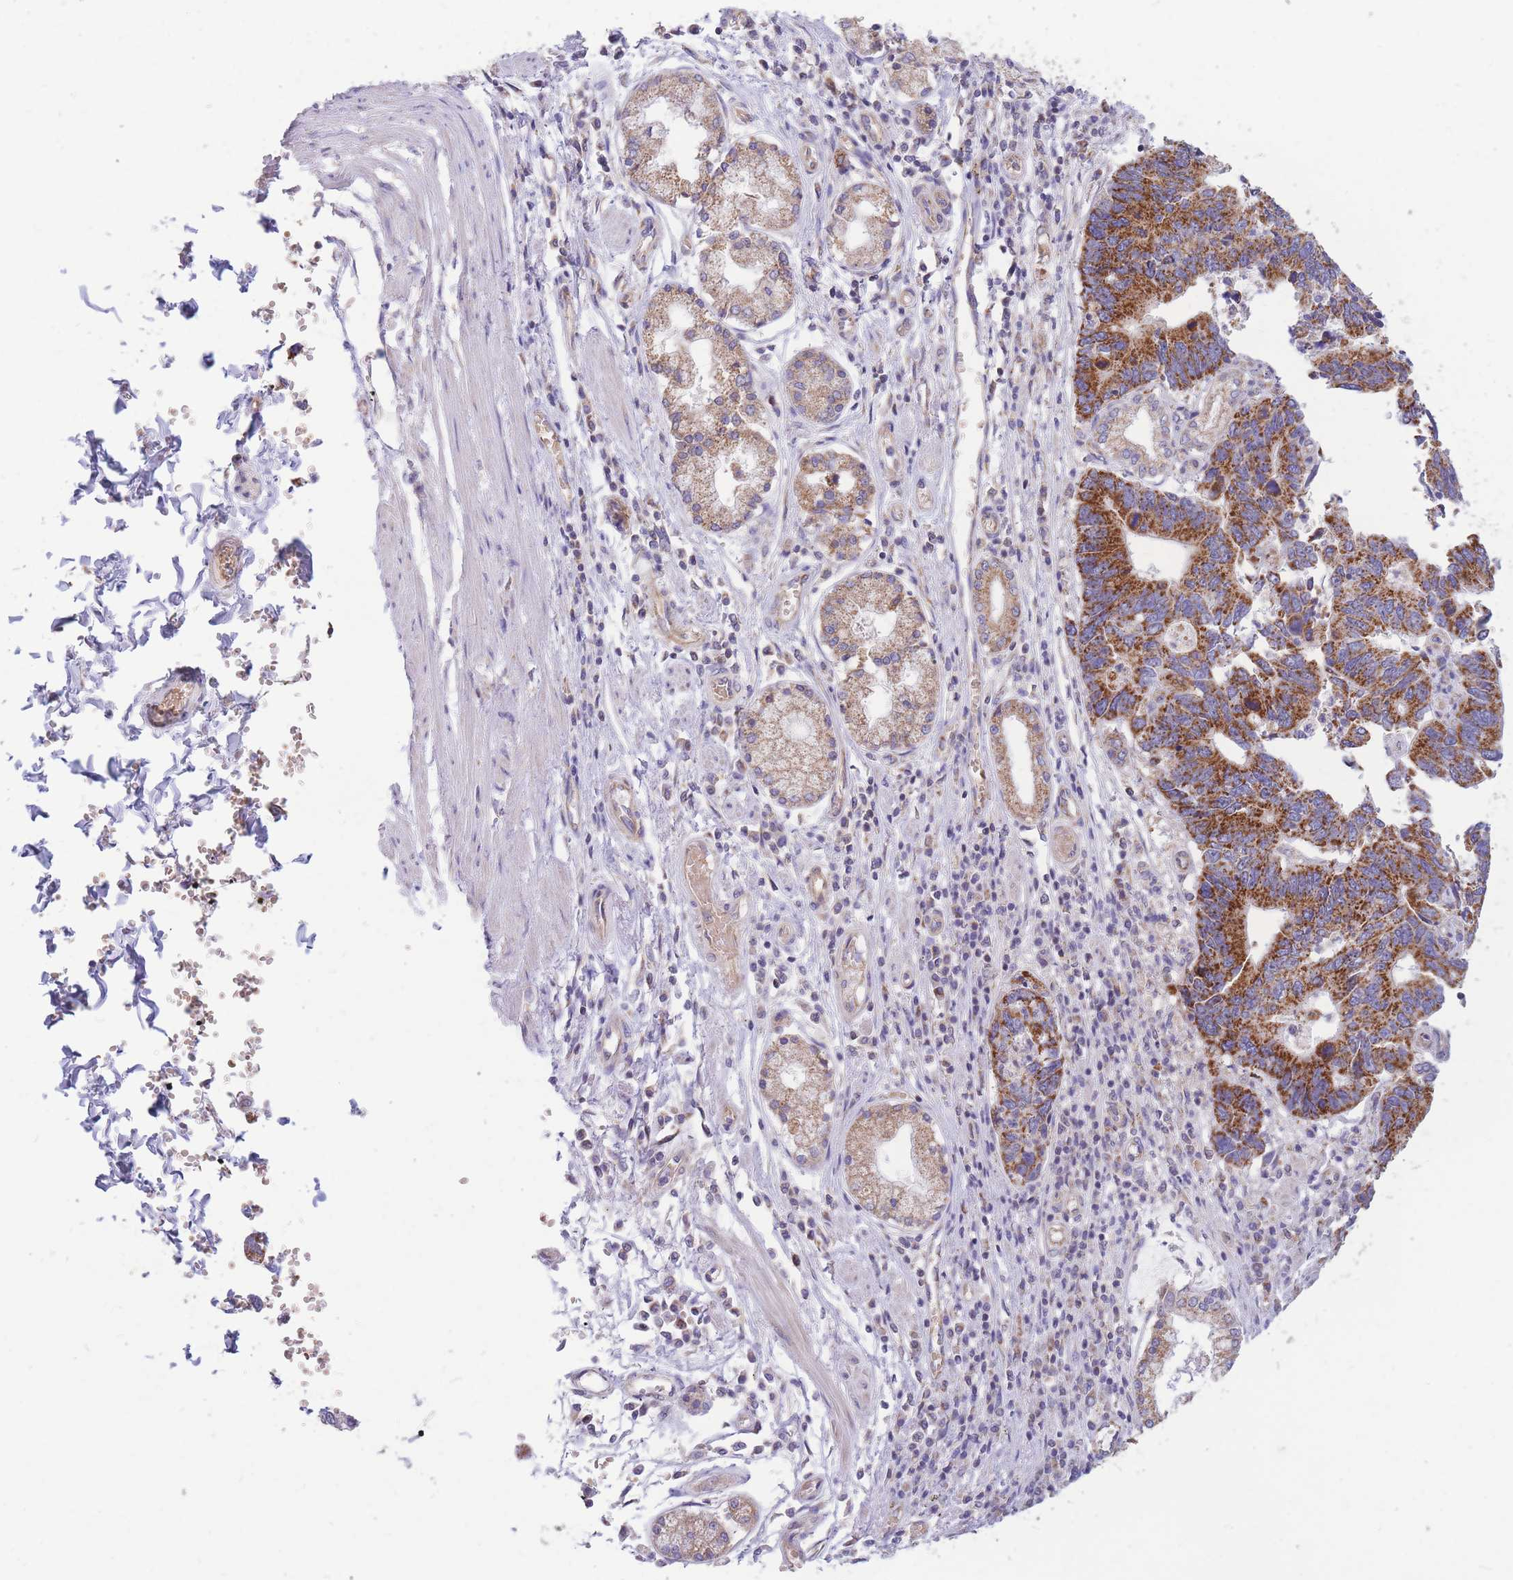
{"staining": {"intensity": "strong", "quantity": ">75%", "location": "cytoplasmic/membranous"}, "tissue": "stomach cancer", "cell_type": "Tumor cells", "image_type": "cancer", "snomed": [{"axis": "morphology", "description": "Adenocarcinoma, NOS"}, {"axis": "topography", "description": "Stomach"}], "caption": "This photomicrograph displays immunohistochemistry staining of human stomach cancer (adenocarcinoma), with high strong cytoplasmic/membranous positivity in about >75% of tumor cells.", "gene": "MRPS9", "patient": {"sex": "male", "age": 59}}